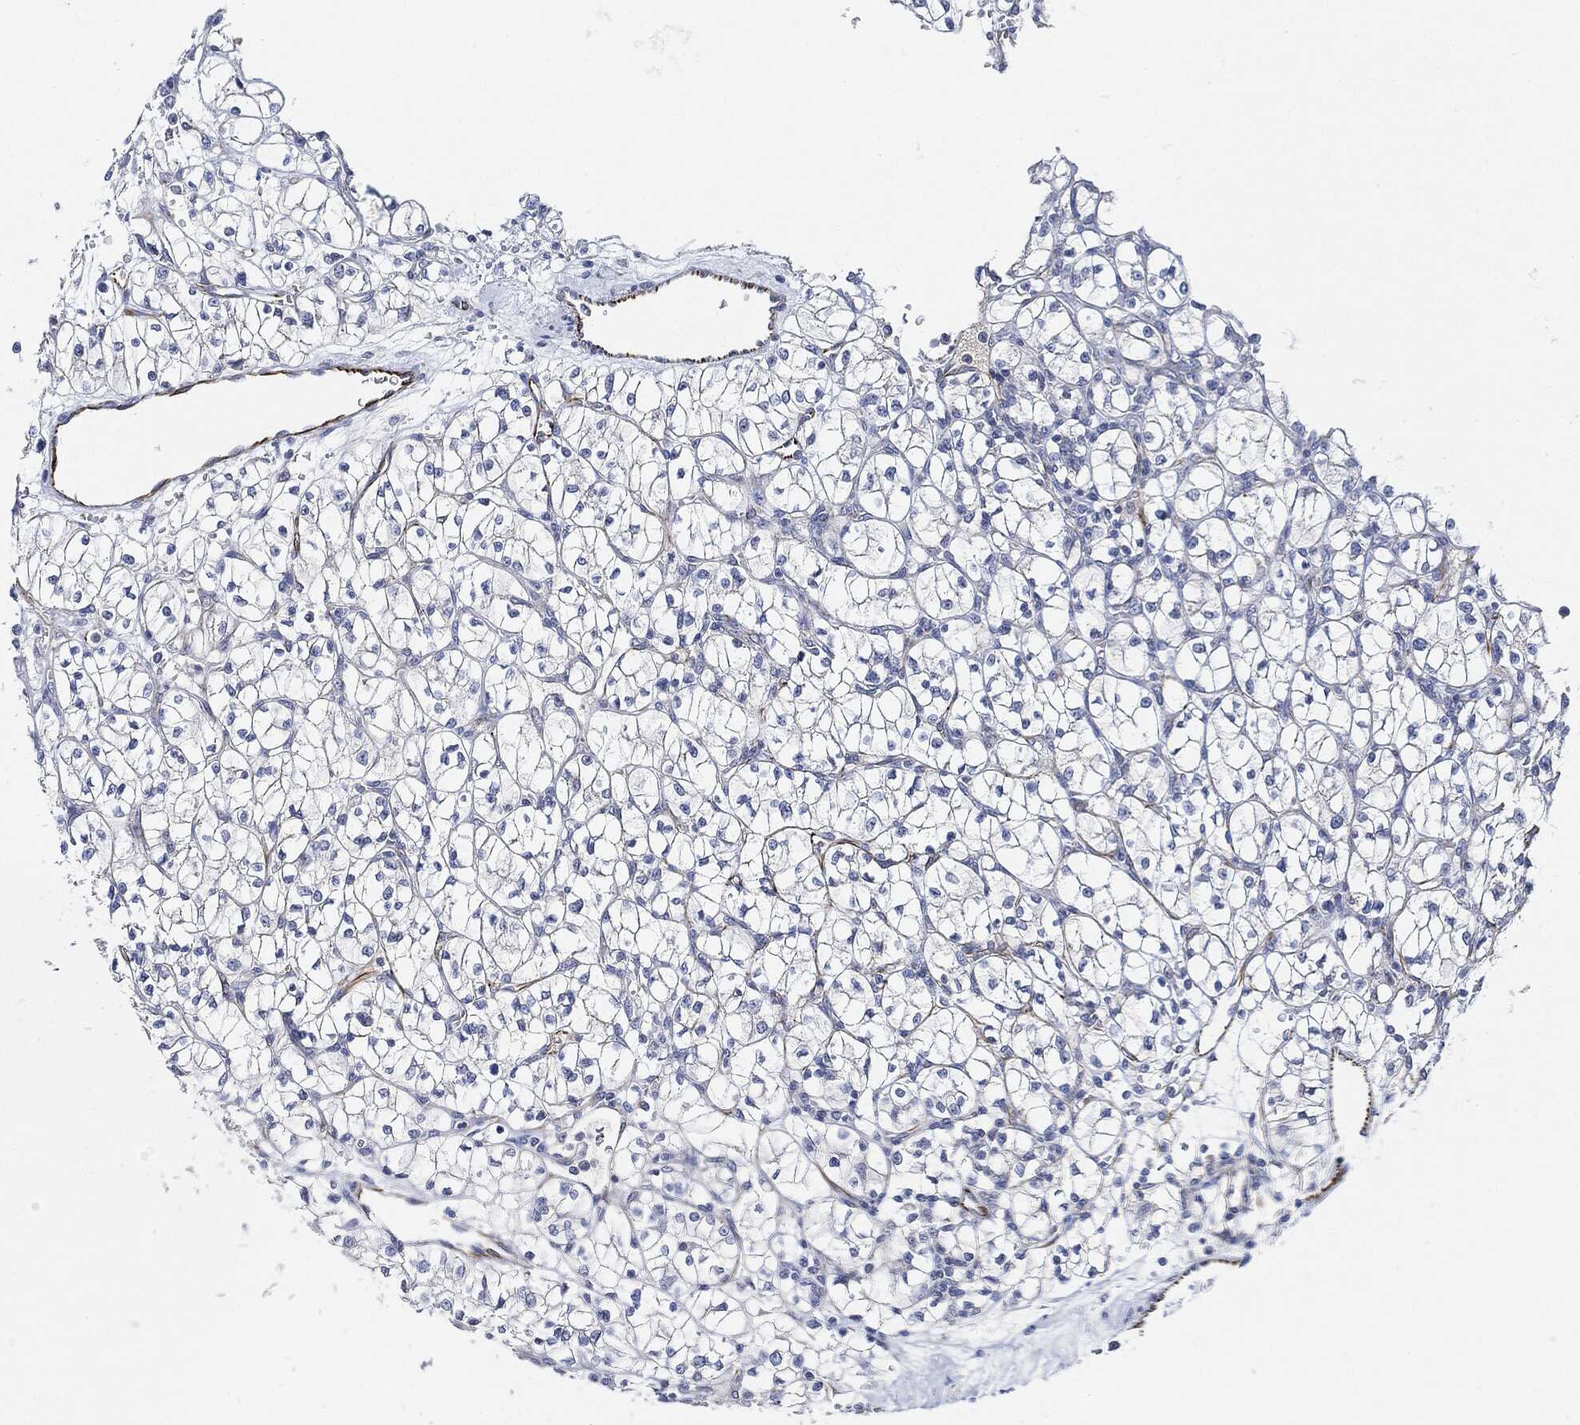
{"staining": {"intensity": "negative", "quantity": "none", "location": "none"}, "tissue": "renal cancer", "cell_type": "Tumor cells", "image_type": "cancer", "snomed": [{"axis": "morphology", "description": "Adenocarcinoma, NOS"}, {"axis": "topography", "description": "Kidney"}], "caption": "Immunohistochemical staining of adenocarcinoma (renal) exhibits no significant staining in tumor cells. (DAB (3,3'-diaminobenzidine) immunohistochemistry visualized using brightfield microscopy, high magnification).", "gene": "THSD1", "patient": {"sex": "female", "age": 64}}